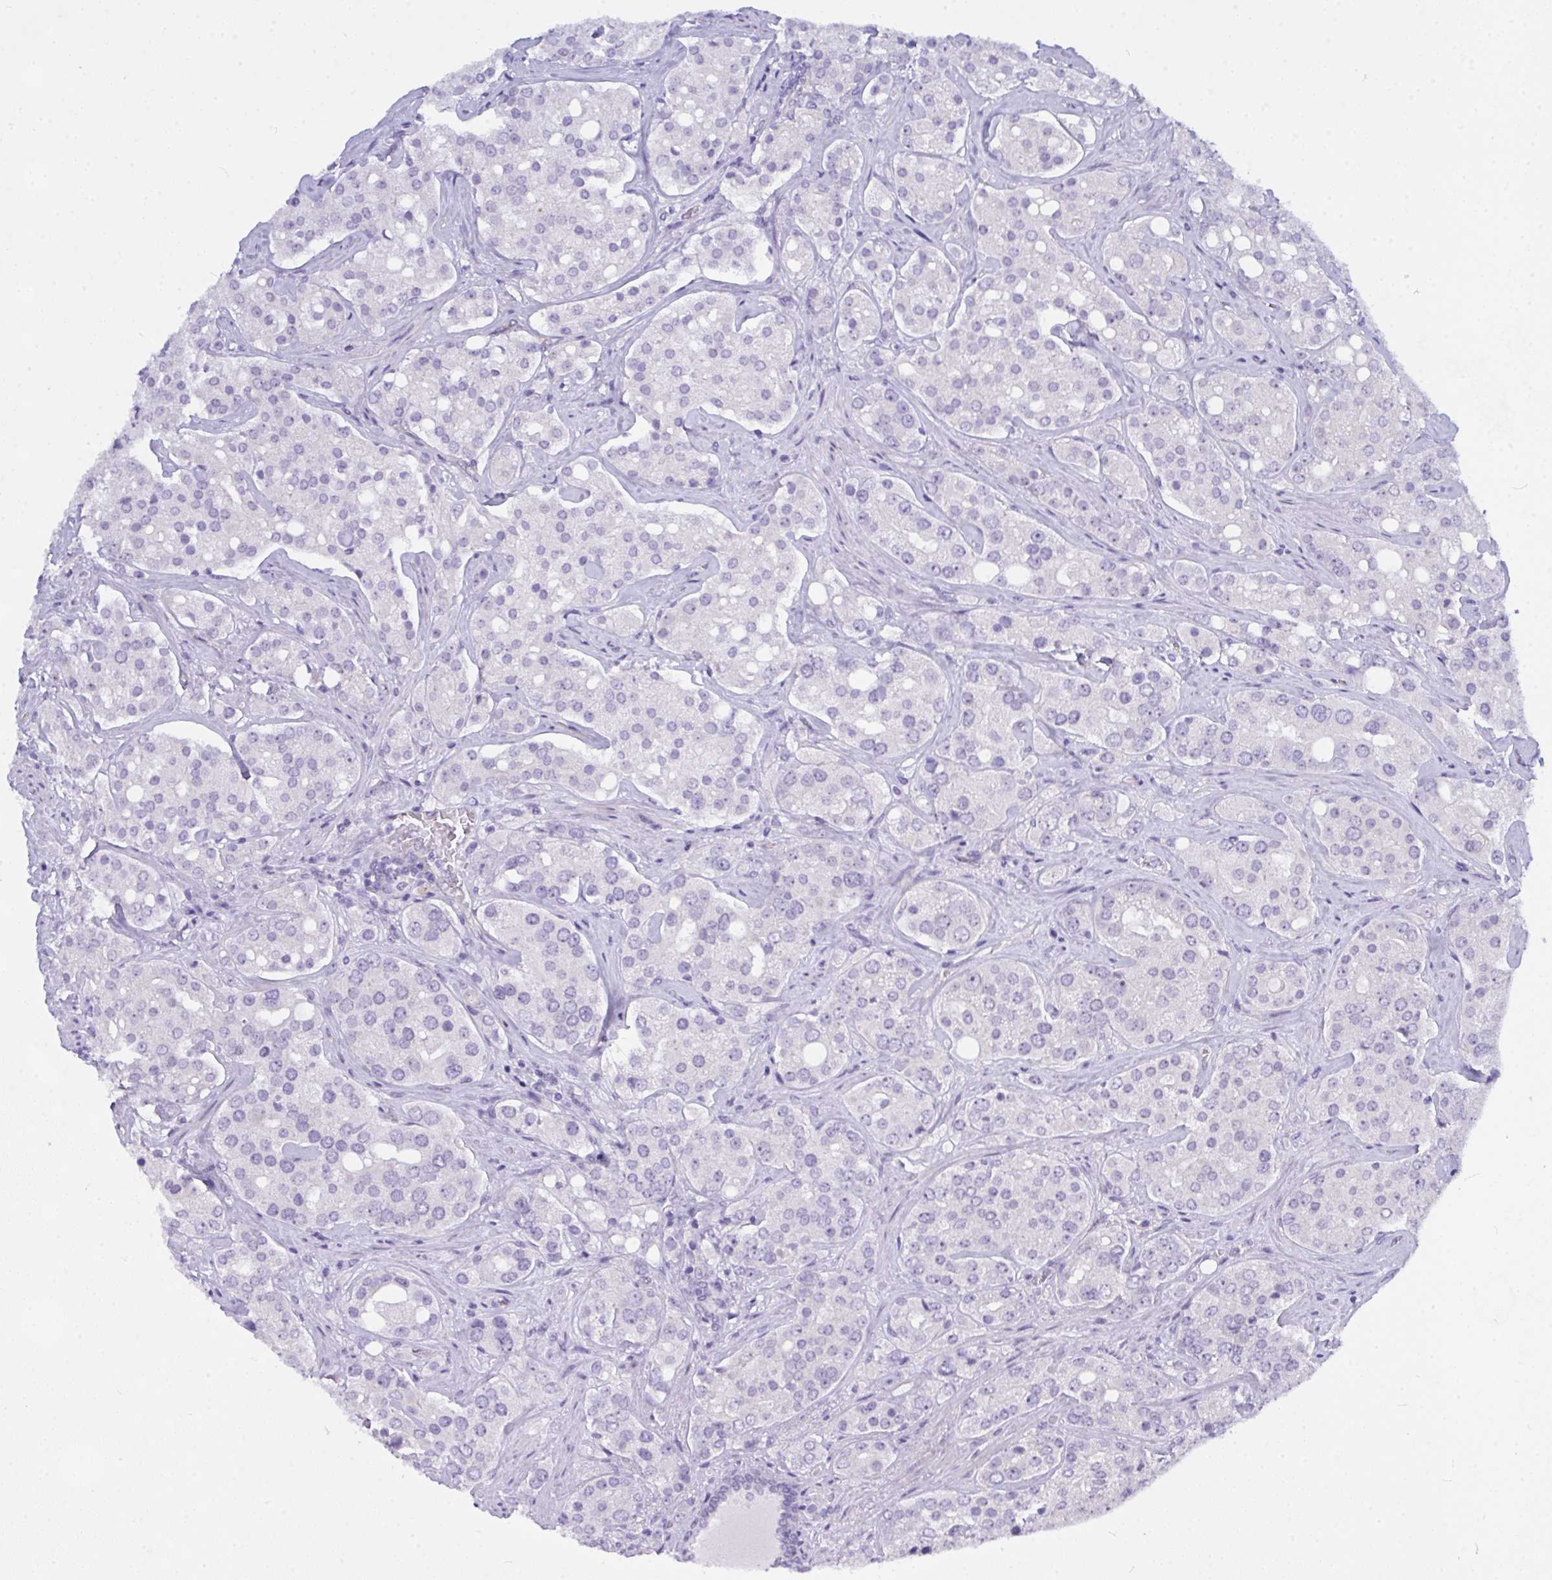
{"staining": {"intensity": "negative", "quantity": "none", "location": "none"}, "tissue": "prostate cancer", "cell_type": "Tumor cells", "image_type": "cancer", "snomed": [{"axis": "morphology", "description": "Adenocarcinoma, High grade"}, {"axis": "topography", "description": "Prostate"}], "caption": "Immunohistochemistry (IHC) of prostate adenocarcinoma (high-grade) shows no positivity in tumor cells. (IHC, brightfield microscopy, high magnification).", "gene": "NFXL1", "patient": {"sex": "male", "age": 67}}